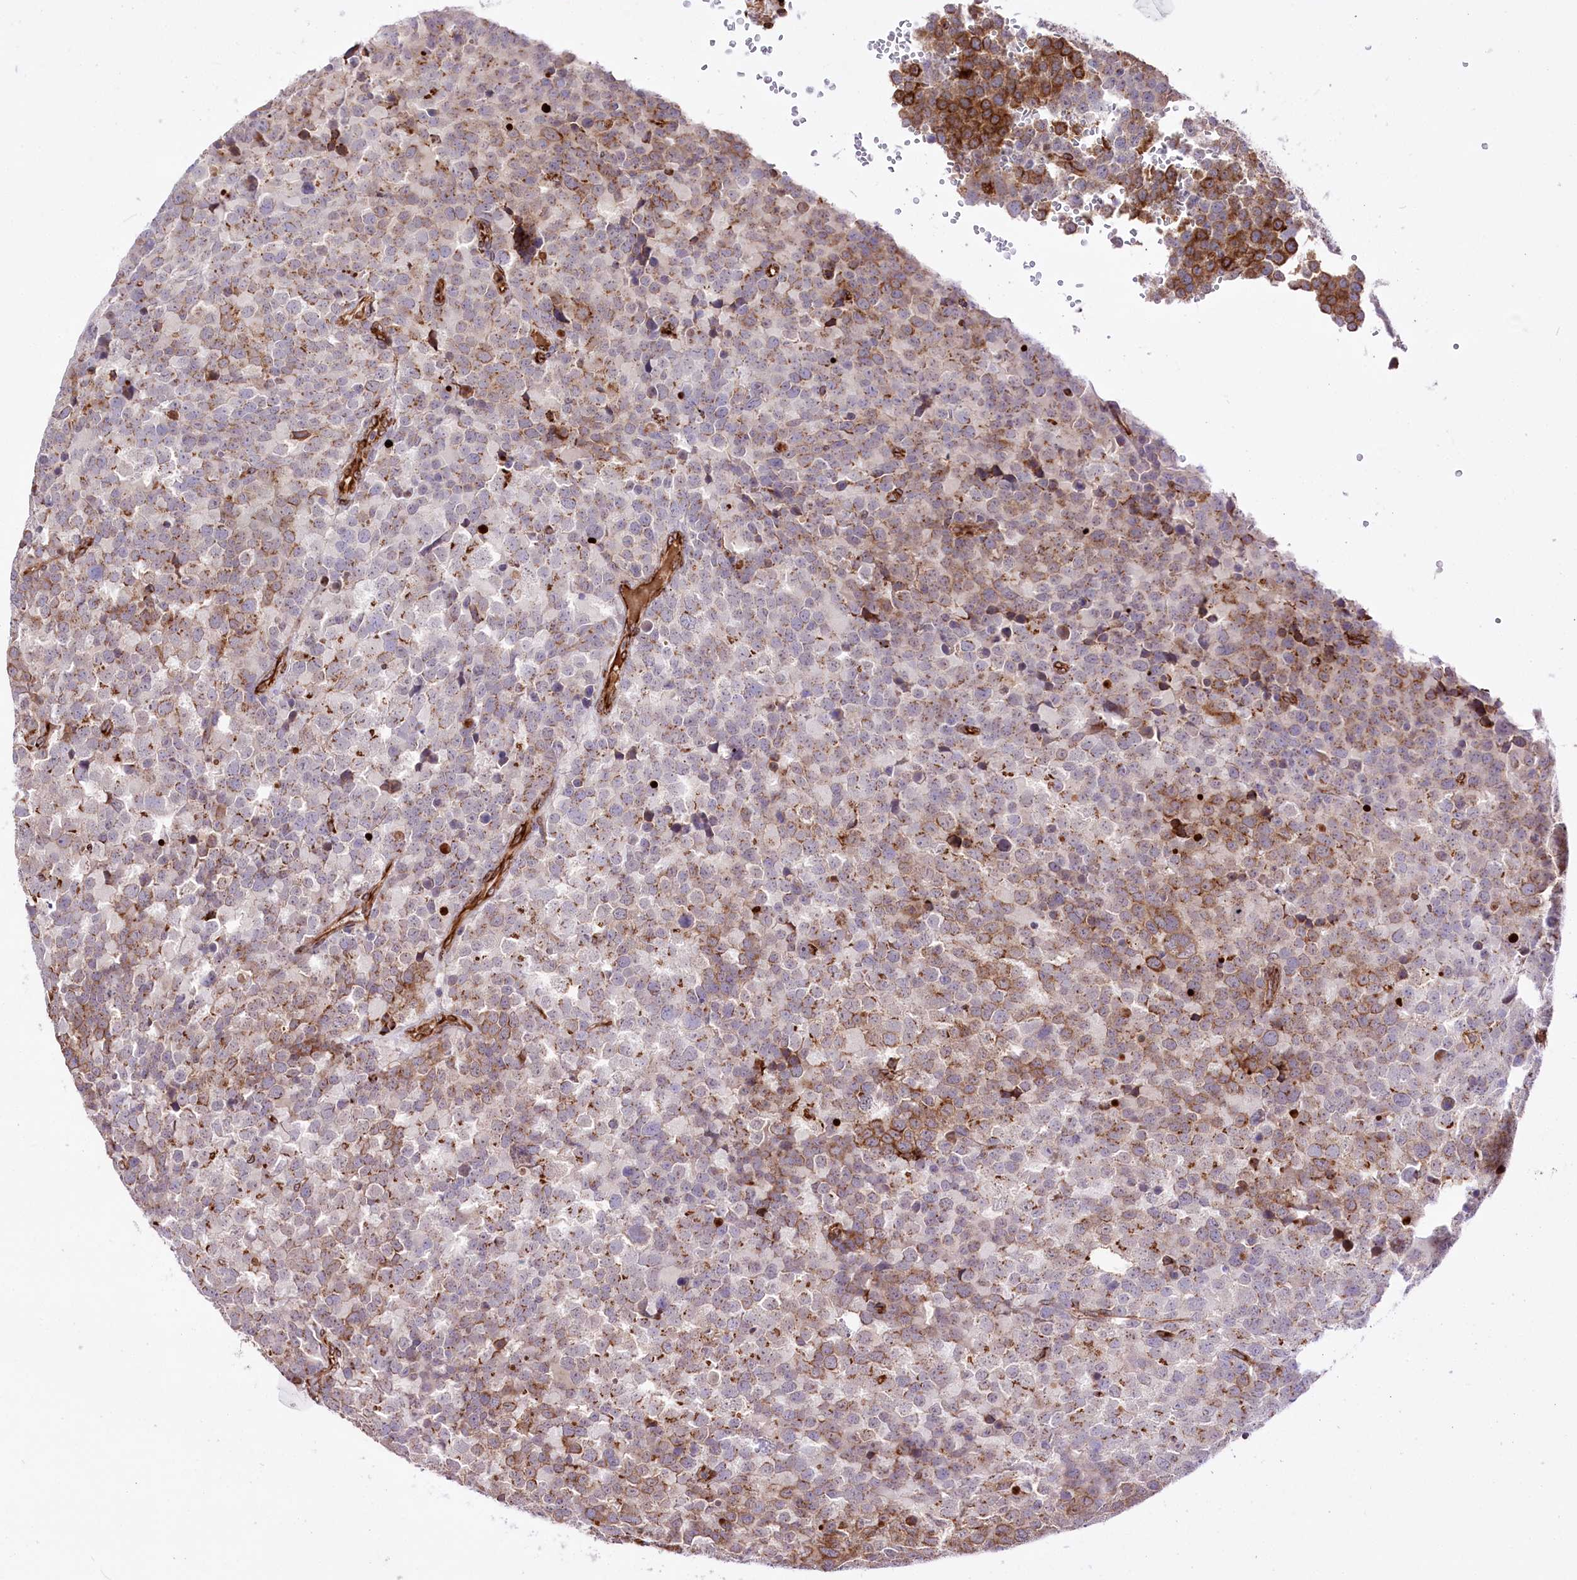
{"staining": {"intensity": "moderate", "quantity": "25%-75%", "location": "cytoplasmic/membranous"}, "tissue": "testis cancer", "cell_type": "Tumor cells", "image_type": "cancer", "snomed": [{"axis": "morphology", "description": "Seminoma, NOS"}, {"axis": "topography", "description": "Testis"}], "caption": "There is medium levels of moderate cytoplasmic/membranous staining in tumor cells of testis cancer, as demonstrated by immunohistochemical staining (brown color).", "gene": "WWC1", "patient": {"sex": "male", "age": 71}}